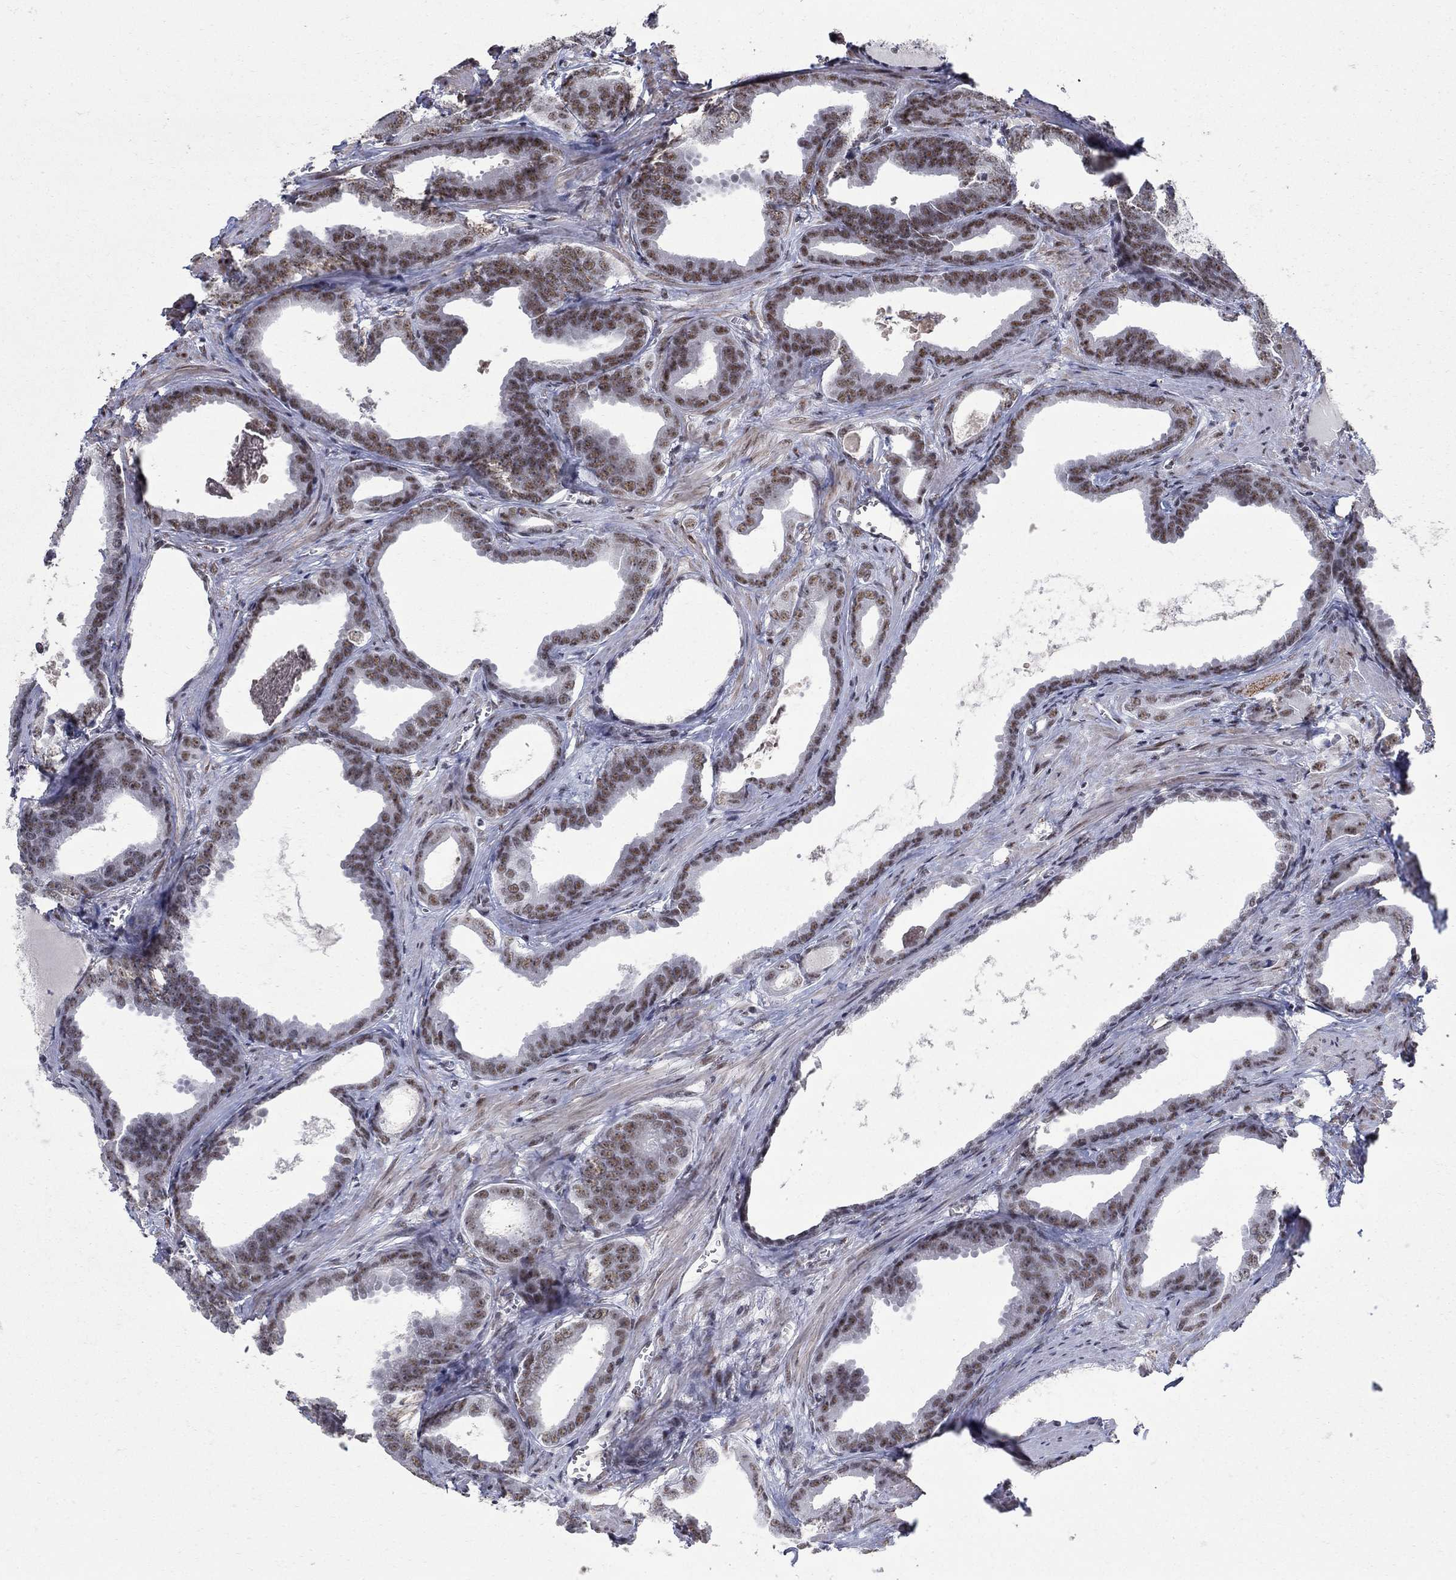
{"staining": {"intensity": "moderate", "quantity": ">75%", "location": "nuclear"}, "tissue": "prostate cancer", "cell_type": "Tumor cells", "image_type": "cancer", "snomed": [{"axis": "morphology", "description": "Adenocarcinoma, NOS"}, {"axis": "topography", "description": "Prostate"}], "caption": "Prostate cancer stained with DAB (3,3'-diaminobenzidine) immunohistochemistry displays medium levels of moderate nuclear positivity in about >75% of tumor cells. (brown staining indicates protein expression, while blue staining denotes nuclei).", "gene": "PNISR", "patient": {"sex": "male", "age": 66}}